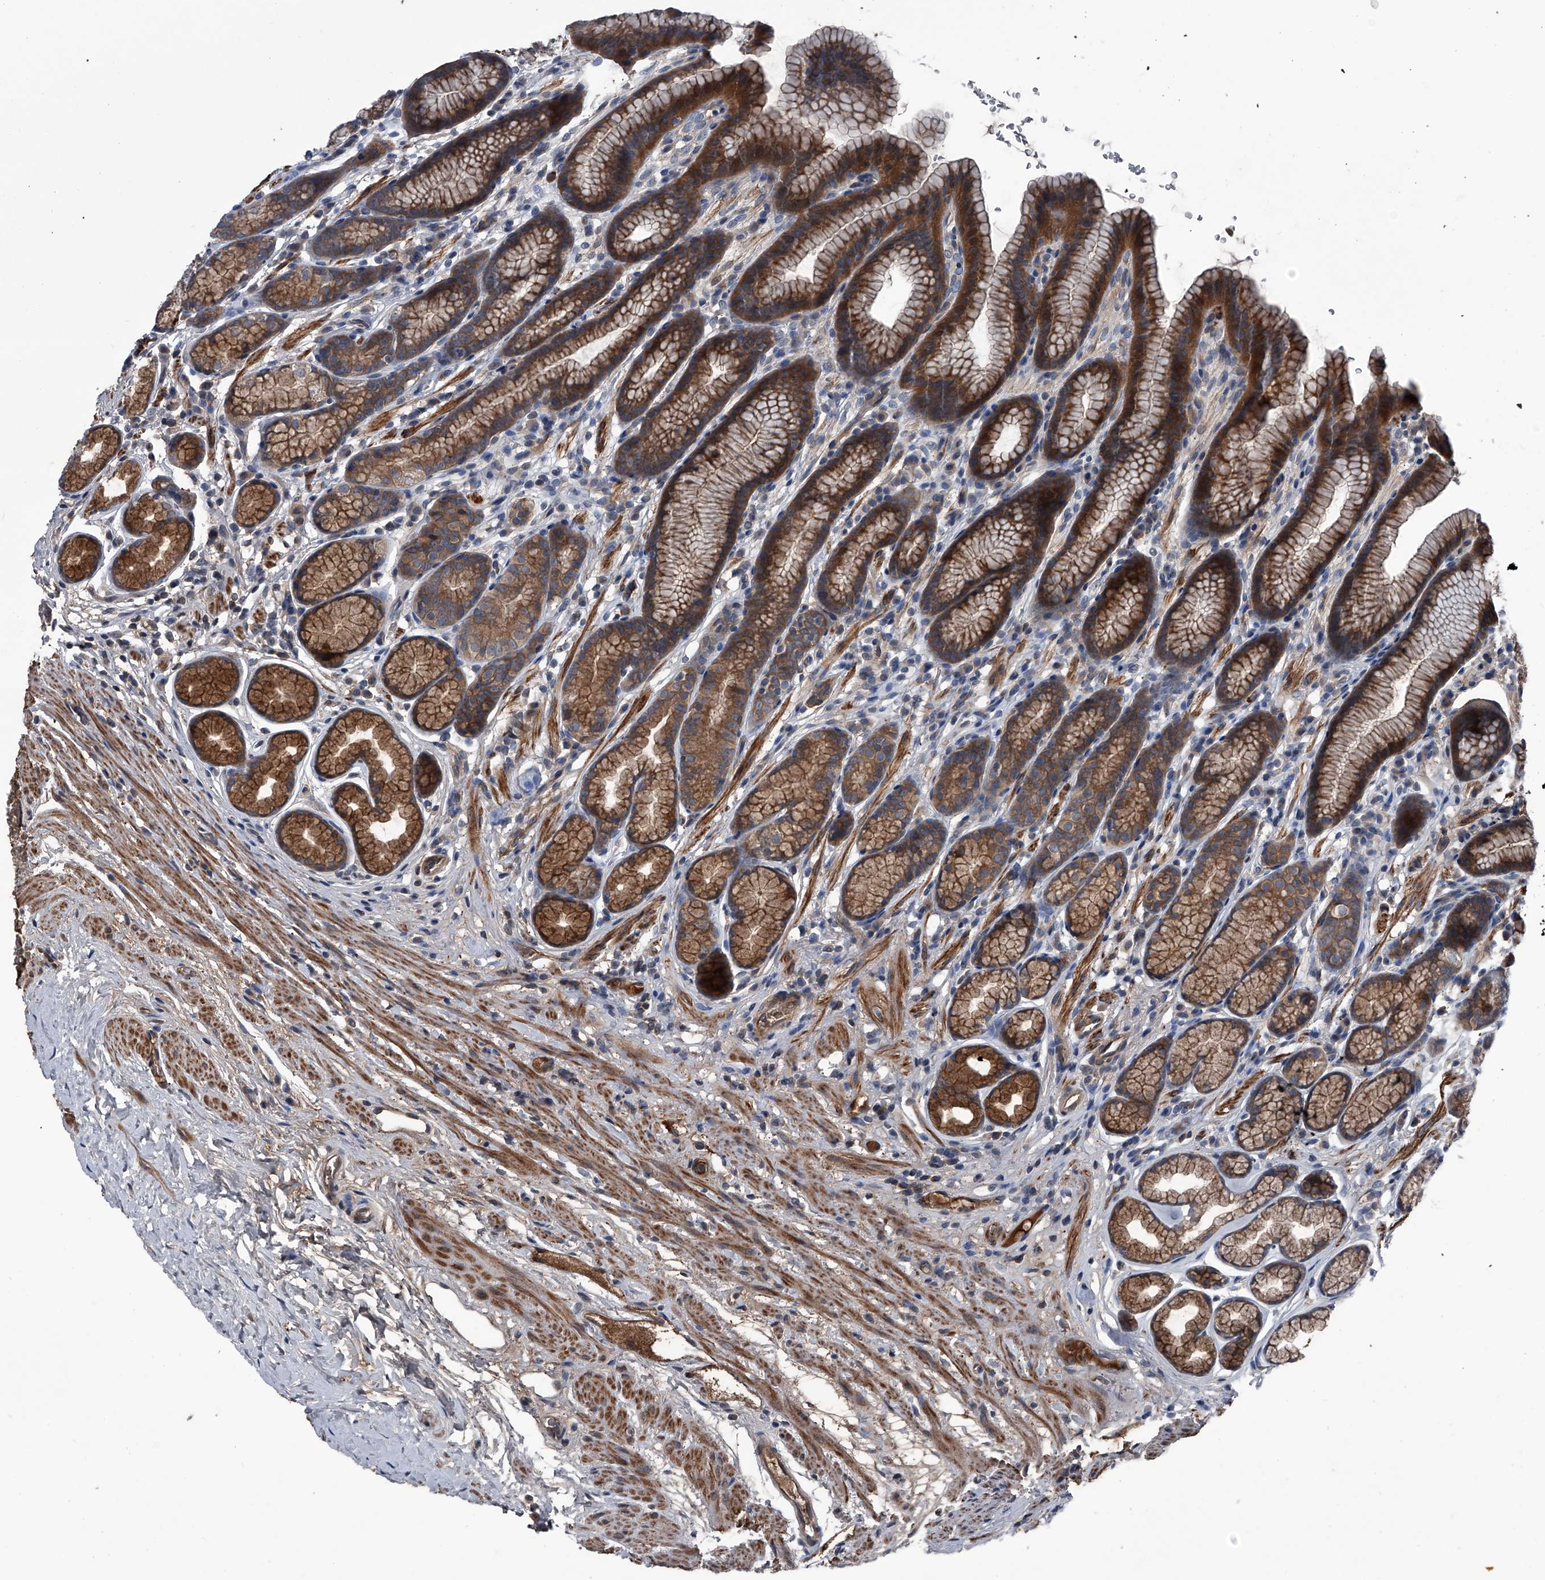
{"staining": {"intensity": "strong", "quantity": "25%-75%", "location": "cytoplasmic/membranous"}, "tissue": "stomach", "cell_type": "Glandular cells", "image_type": "normal", "snomed": [{"axis": "morphology", "description": "Normal tissue, NOS"}, {"axis": "topography", "description": "Stomach"}], "caption": "IHC photomicrograph of unremarkable stomach: human stomach stained using IHC displays high levels of strong protein expression localized specifically in the cytoplasmic/membranous of glandular cells, appearing as a cytoplasmic/membranous brown color.", "gene": "KIF13A", "patient": {"sex": "male", "age": 42}}